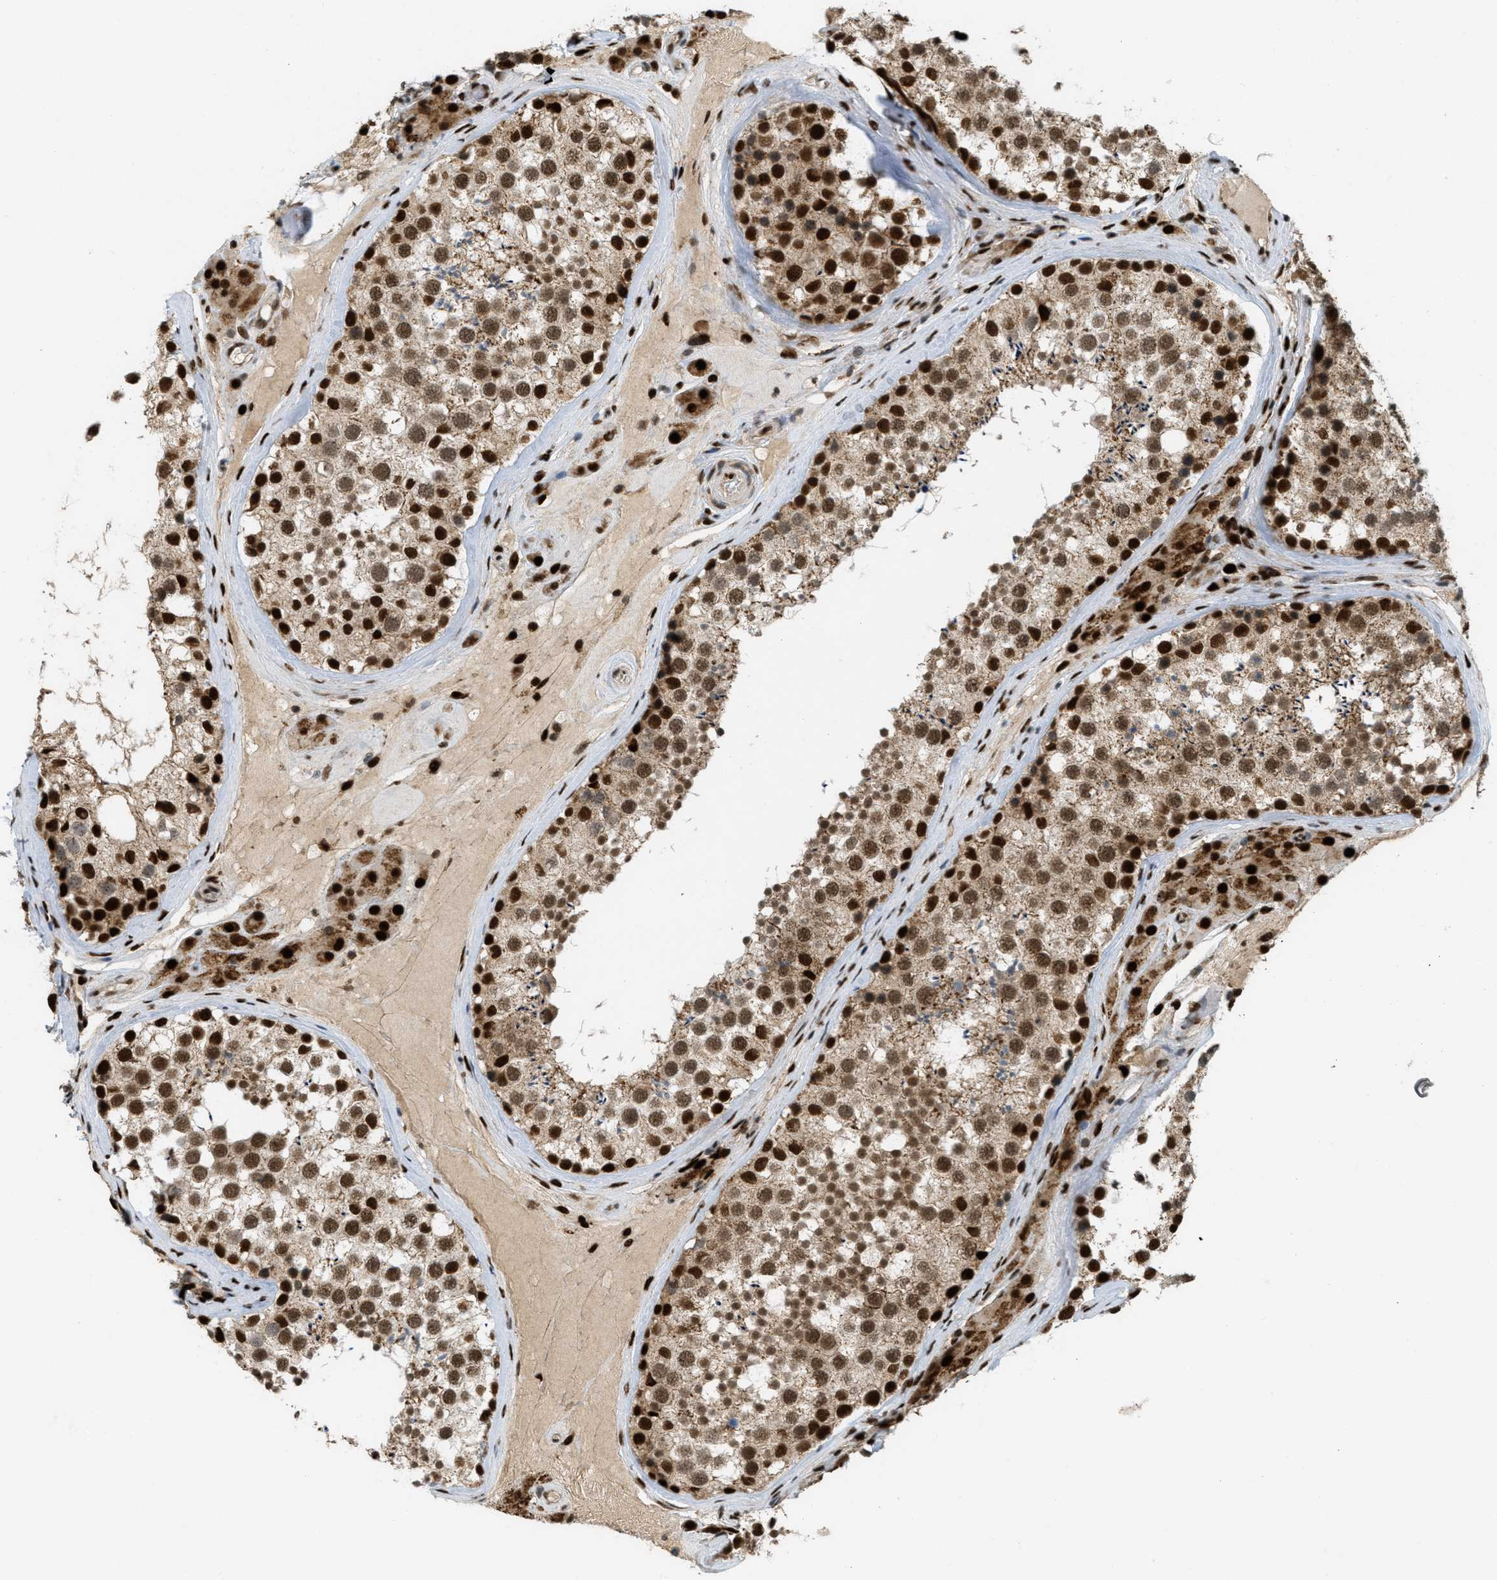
{"staining": {"intensity": "strong", "quantity": ">75%", "location": "cytoplasmic/membranous,nuclear"}, "tissue": "testis", "cell_type": "Cells in seminiferous ducts", "image_type": "normal", "snomed": [{"axis": "morphology", "description": "Normal tissue, NOS"}, {"axis": "topography", "description": "Testis"}], "caption": "Protein expression analysis of benign testis exhibits strong cytoplasmic/membranous,nuclear staining in approximately >75% of cells in seminiferous ducts. Nuclei are stained in blue.", "gene": "TLK1", "patient": {"sex": "male", "age": 46}}